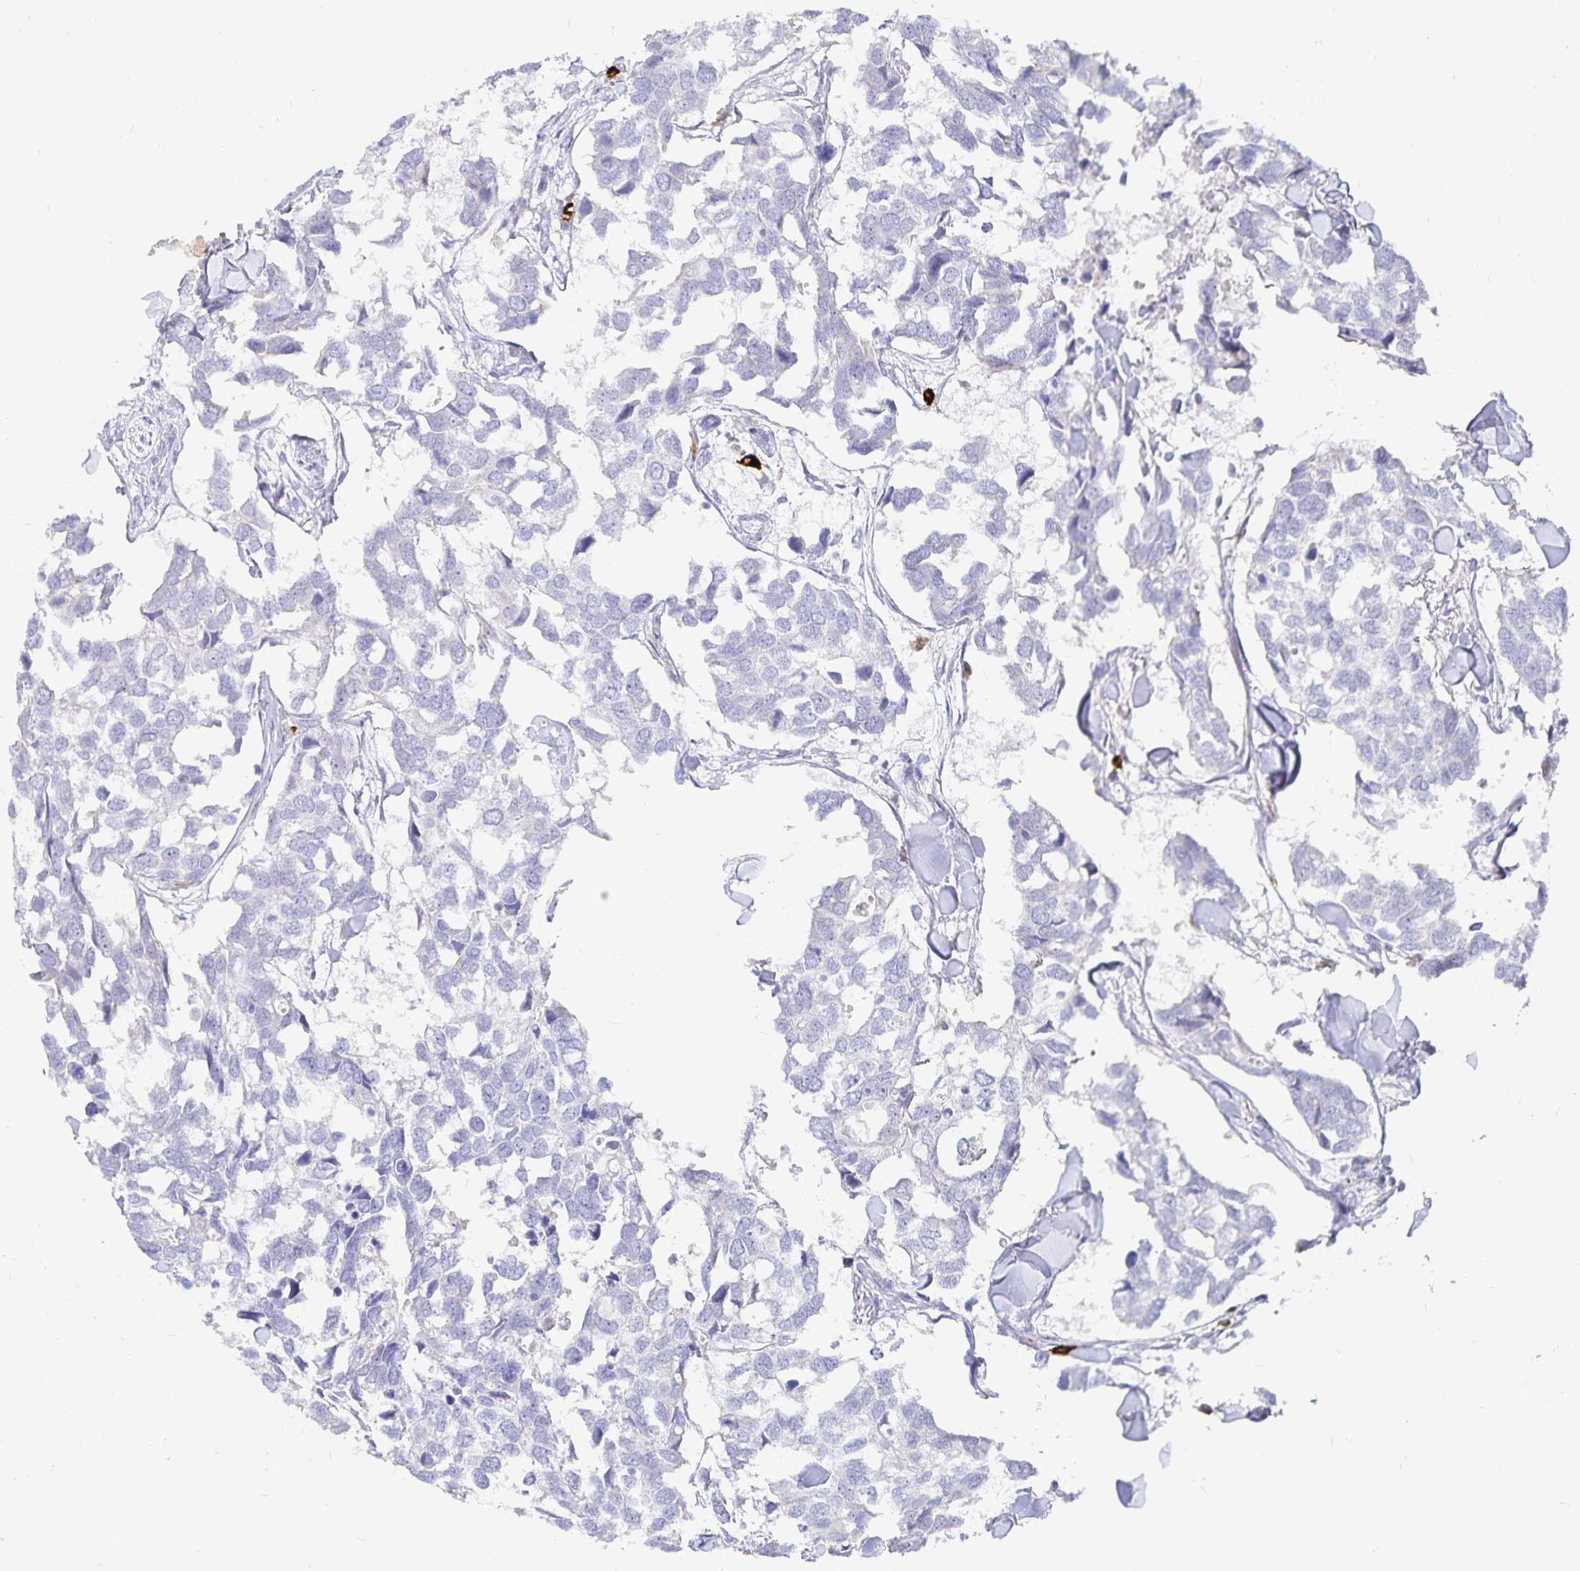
{"staining": {"intensity": "negative", "quantity": "none", "location": "none"}, "tissue": "breast cancer", "cell_type": "Tumor cells", "image_type": "cancer", "snomed": [{"axis": "morphology", "description": "Duct carcinoma"}, {"axis": "topography", "description": "Breast"}], "caption": "An image of breast cancer stained for a protein reveals no brown staining in tumor cells.", "gene": "PKHD1", "patient": {"sex": "female", "age": 83}}